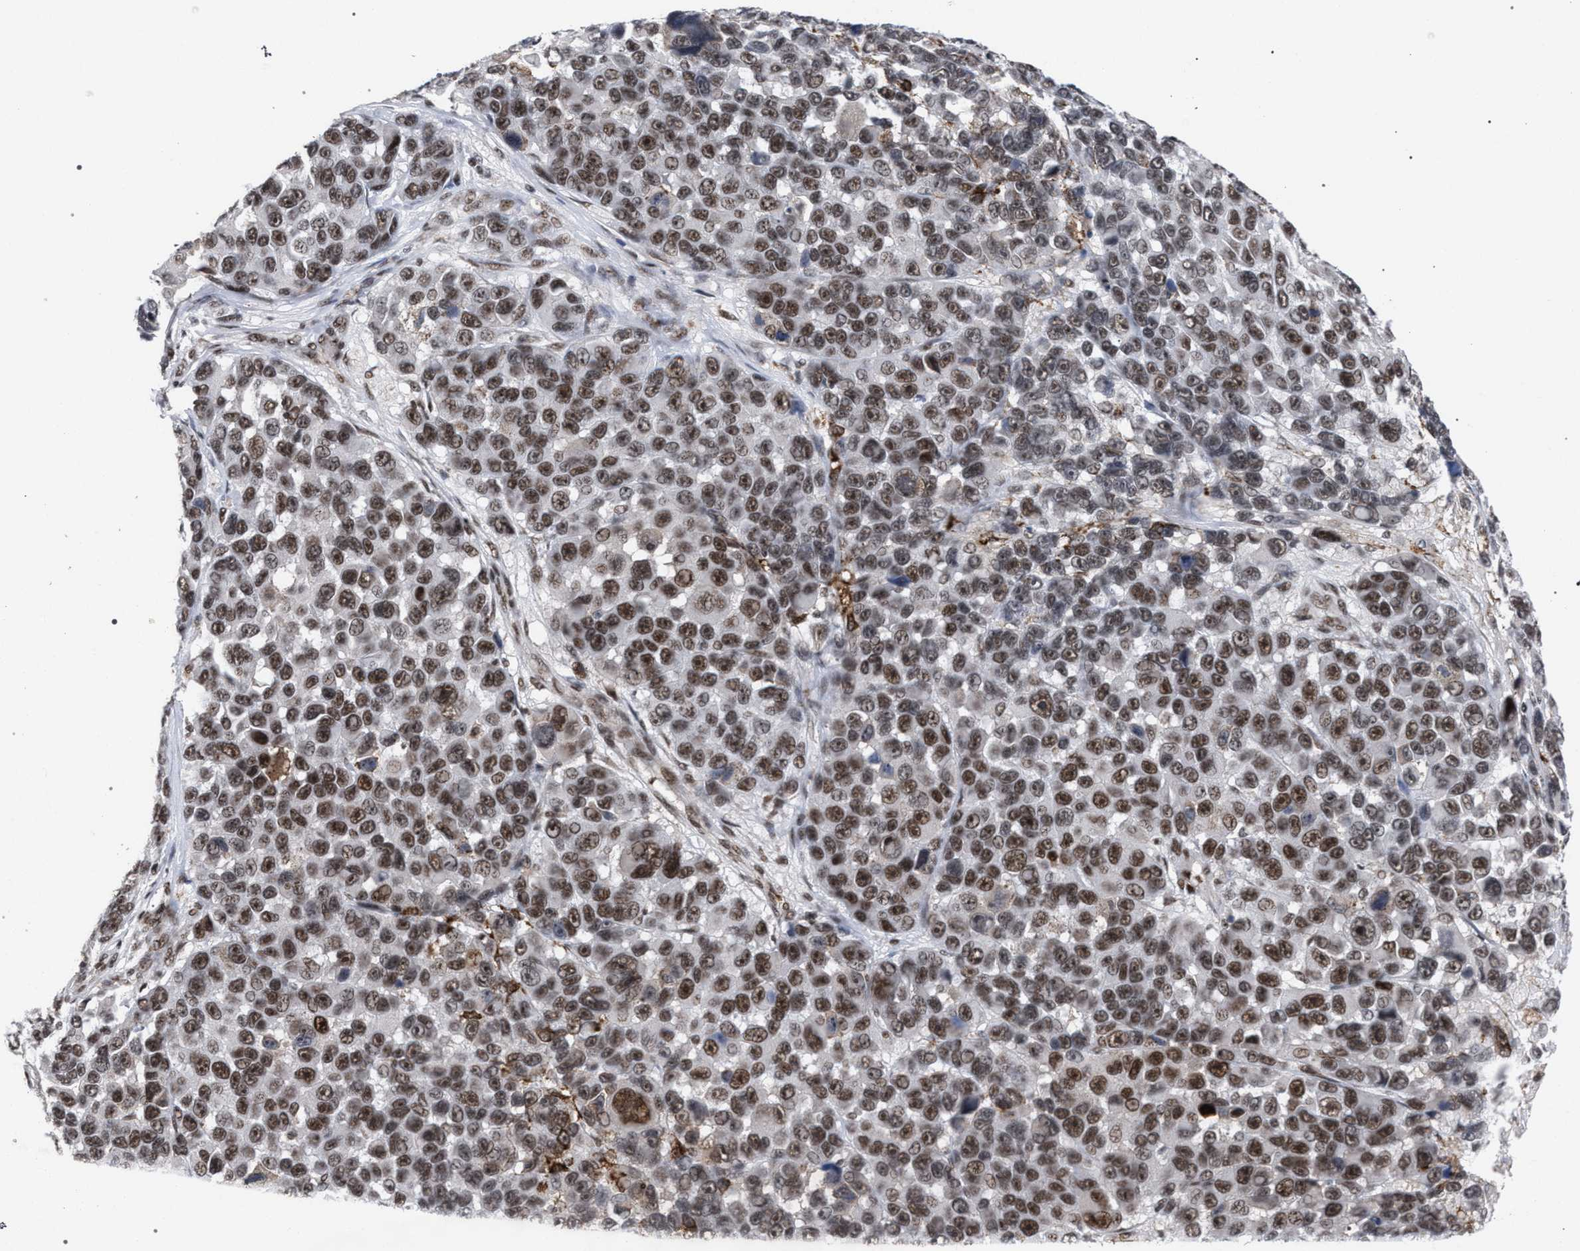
{"staining": {"intensity": "moderate", "quantity": ">75%", "location": "nuclear"}, "tissue": "melanoma", "cell_type": "Tumor cells", "image_type": "cancer", "snomed": [{"axis": "morphology", "description": "Malignant melanoma, NOS"}, {"axis": "topography", "description": "Skin"}], "caption": "The histopathology image displays a brown stain indicating the presence of a protein in the nuclear of tumor cells in melanoma.", "gene": "SCAF4", "patient": {"sex": "male", "age": 53}}